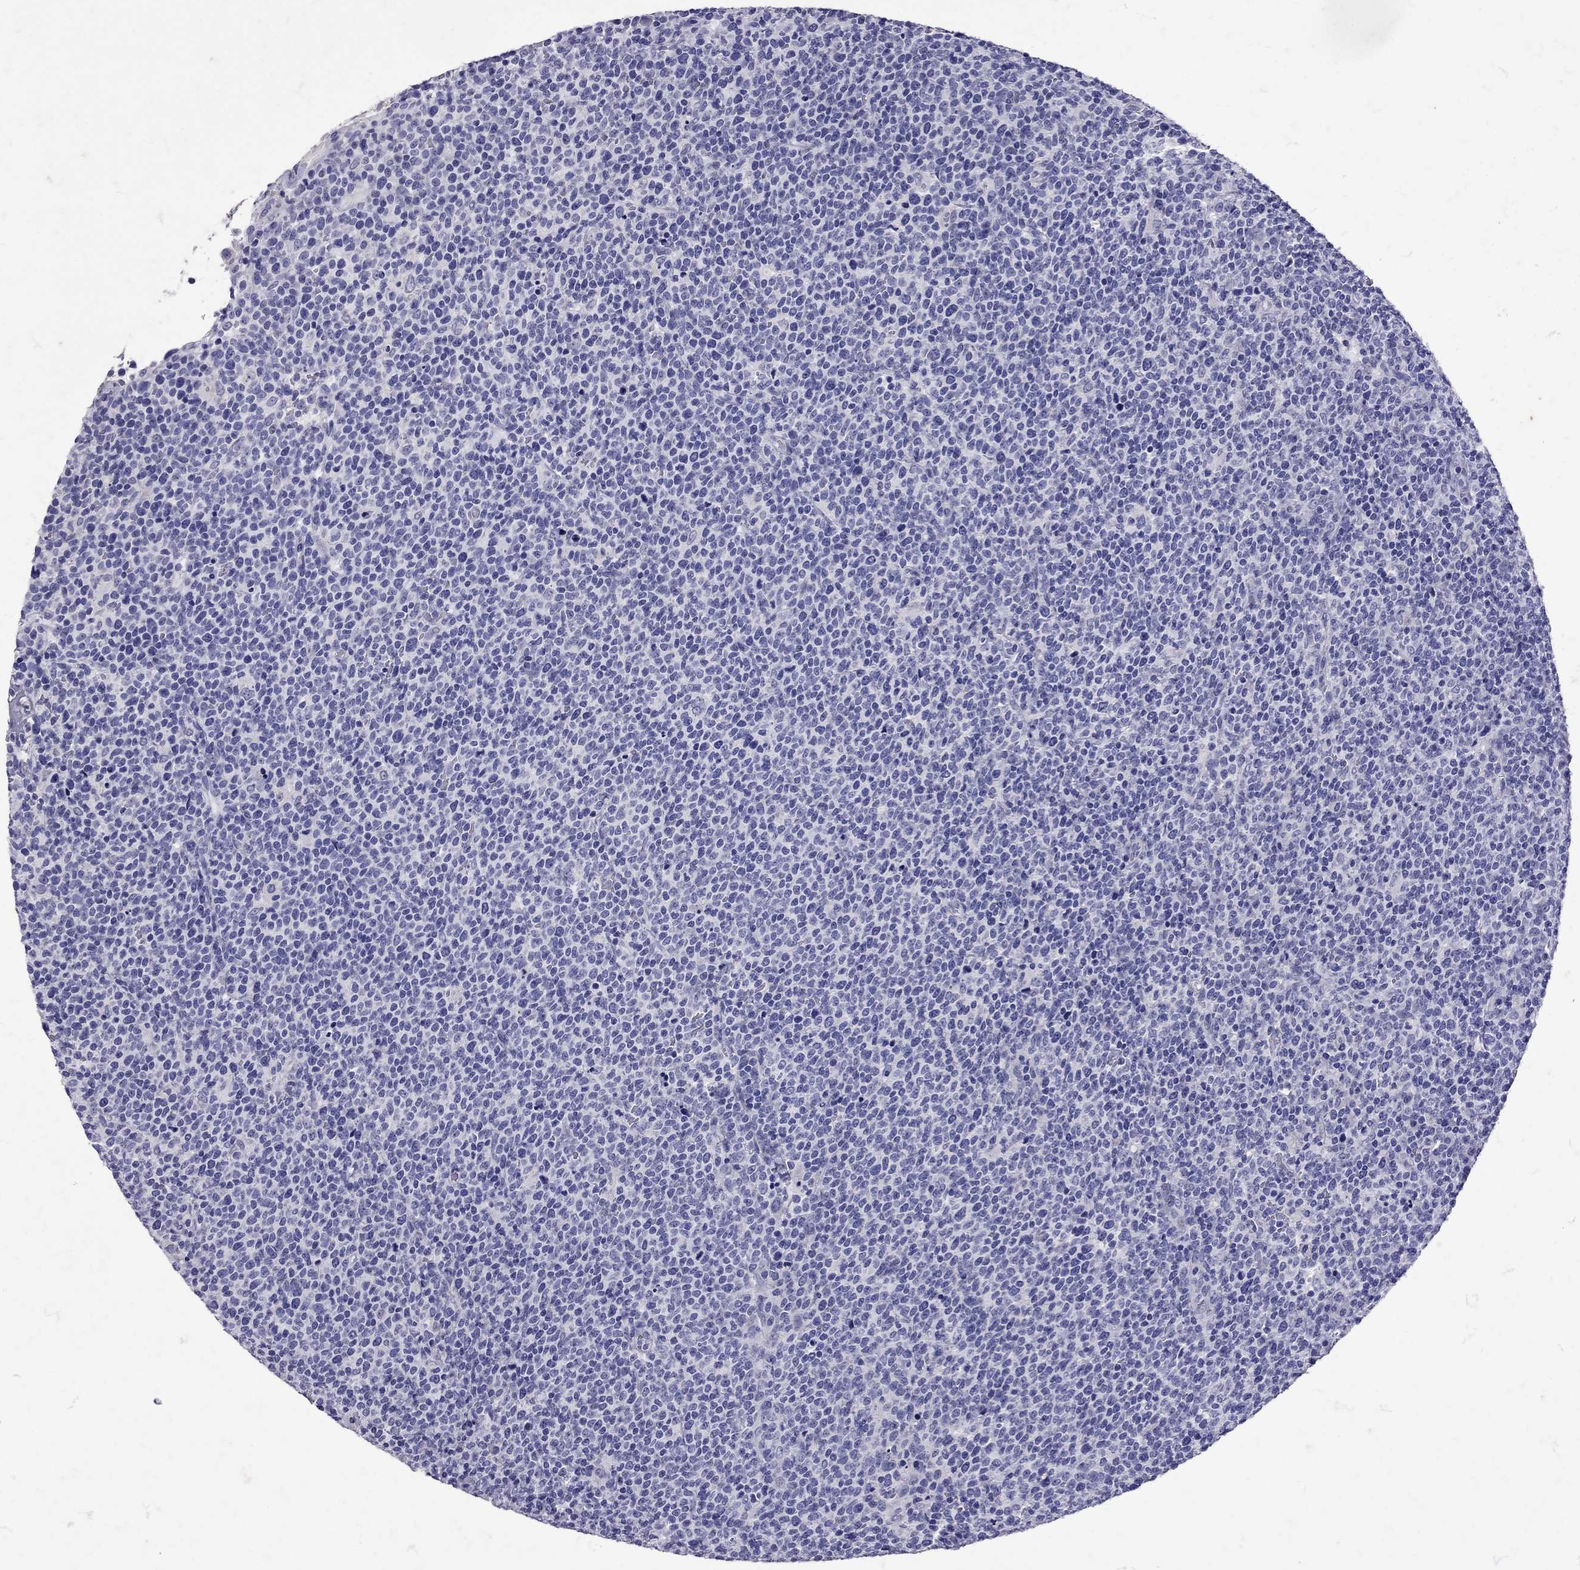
{"staining": {"intensity": "negative", "quantity": "none", "location": "none"}, "tissue": "lymphoma", "cell_type": "Tumor cells", "image_type": "cancer", "snomed": [{"axis": "morphology", "description": "Malignant lymphoma, non-Hodgkin's type, High grade"}, {"axis": "topography", "description": "Lymph node"}], "caption": "There is no significant staining in tumor cells of malignant lymphoma, non-Hodgkin's type (high-grade).", "gene": "SST", "patient": {"sex": "male", "age": 61}}